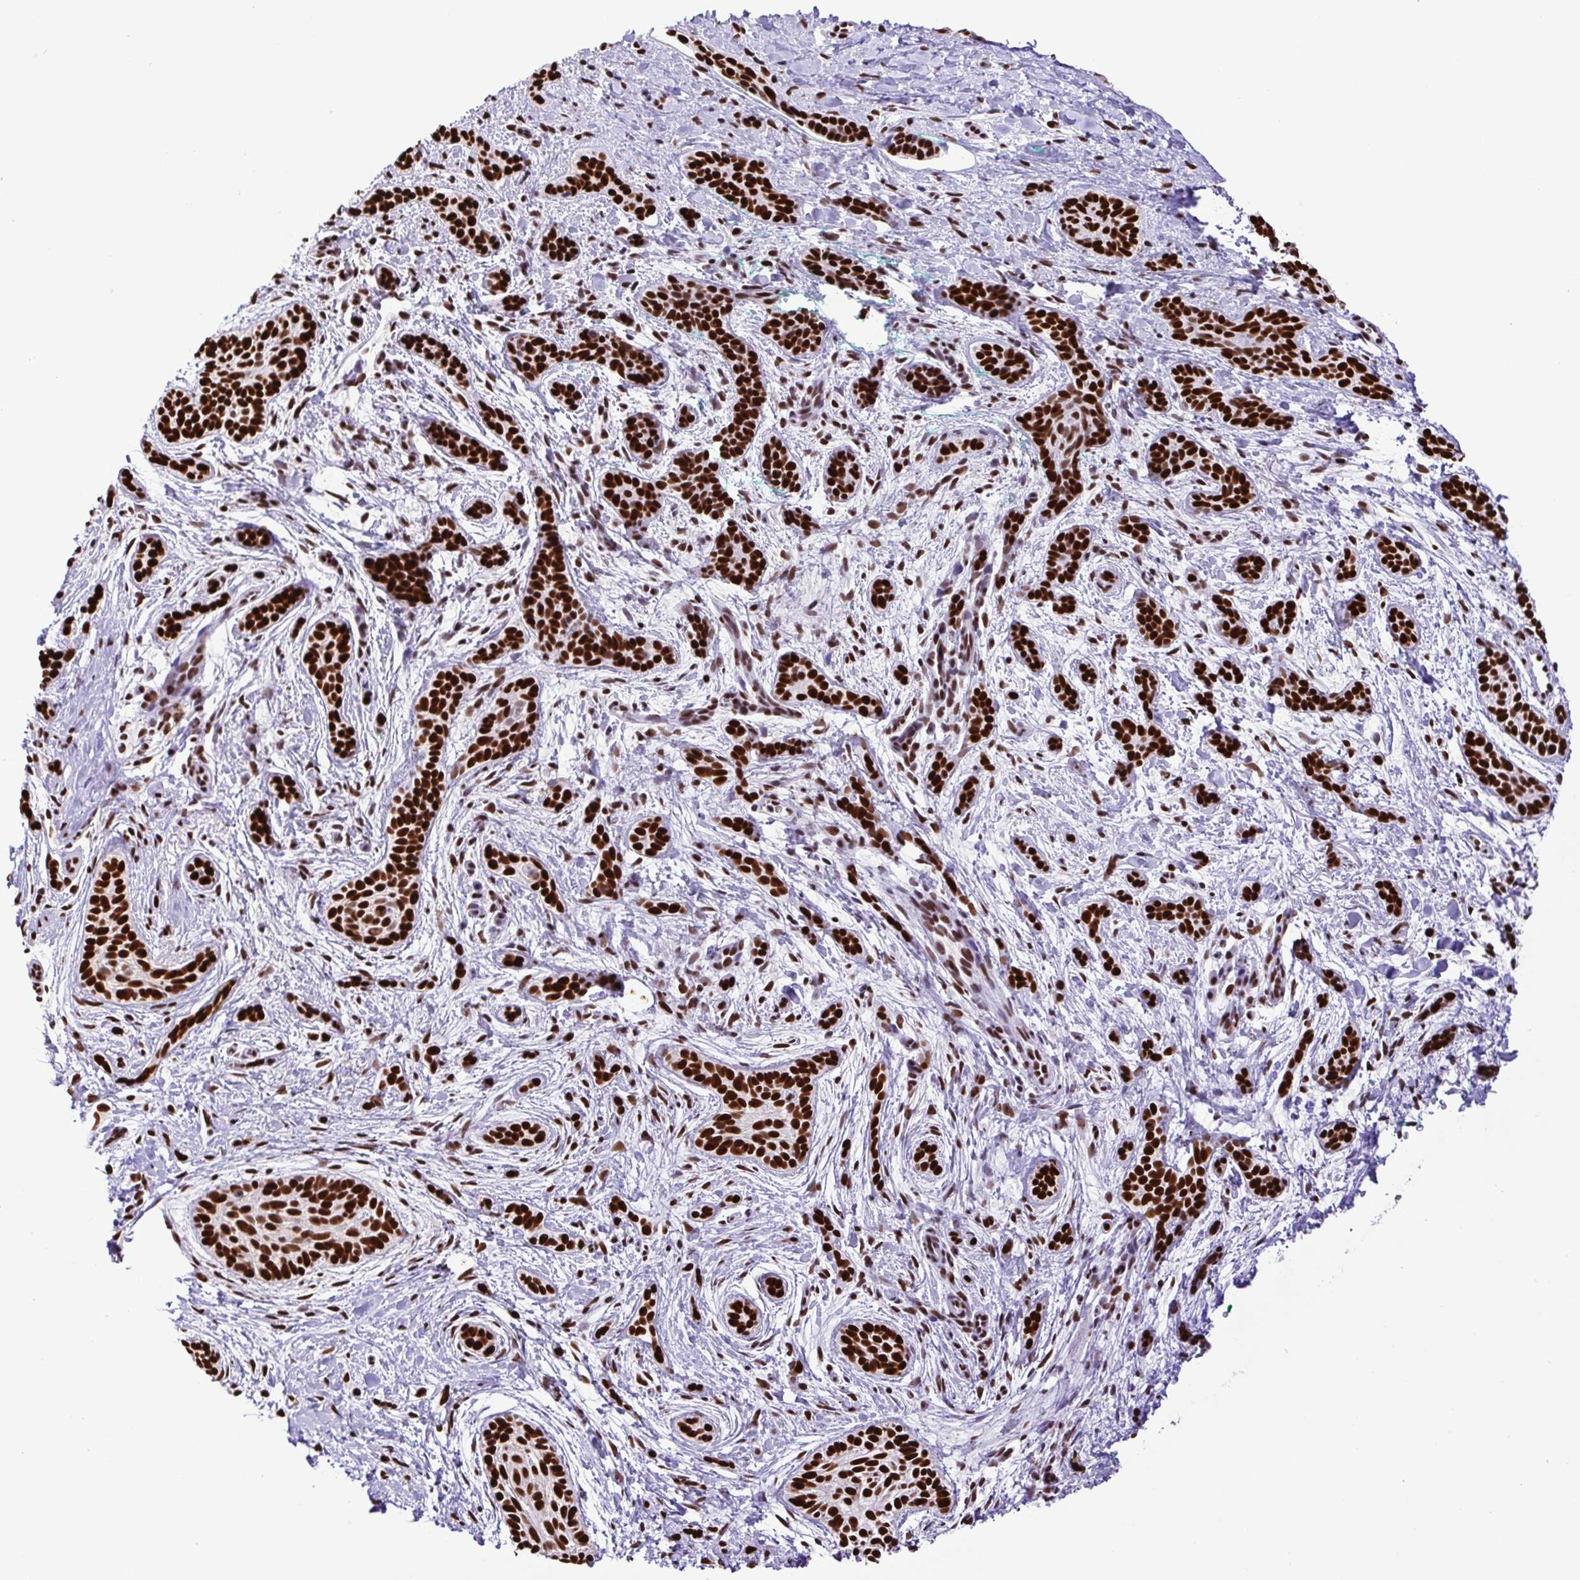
{"staining": {"intensity": "strong", "quantity": ">75%", "location": "nuclear"}, "tissue": "skin cancer", "cell_type": "Tumor cells", "image_type": "cancer", "snomed": [{"axis": "morphology", "description": "Basal cell carcinoma"}, {"axis": "topography", "description": "Skin"}], "caption": "Immunohistochemical staining of basal cell carcinoma (skin) shows high levels of strong nuclear positivity in about >75% of tumor cells. (IHC, brightfield microscopy, high magnification).", "gene": "TRIM28", "patient": {"sex": "male", "age": 63}}